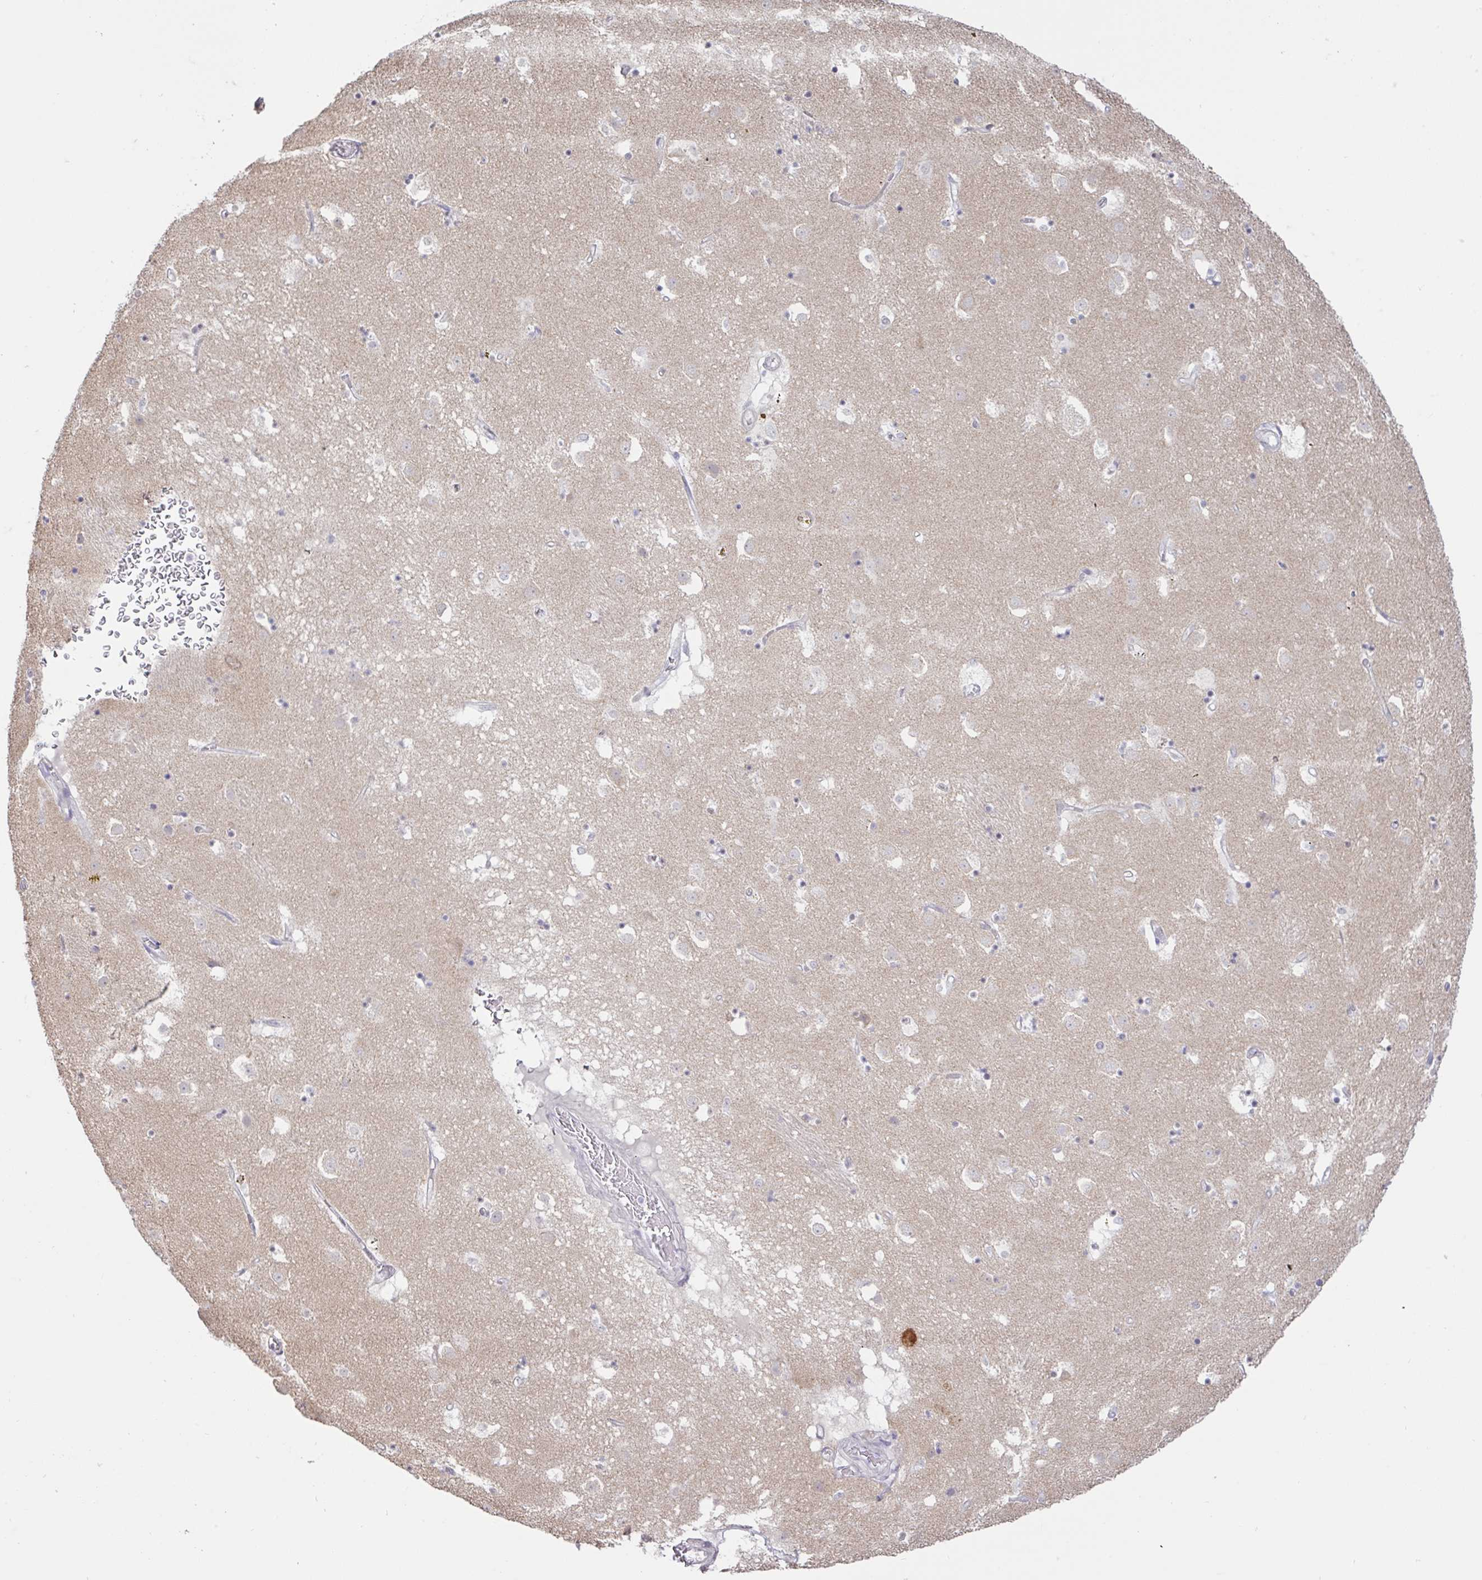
{"staining": {"intensity": "negative", "quantity": "none", "location": "none"}, "tissue": "caudate", "cell_type": "Glial cells", "image_type": "normal", "snomed": [{"axis": "morphology", "description": "Normal tissue, NOS"}, {"axis": "topography", "description": "Lateral ventricle wall"}], "caption": "IHC photomicrograph of unremarkable caudate stained for a protein (brown), which reveals no positivity in glial cells.", "gene": "HYPK", "patient": {"sex": "male", "age": 58}}